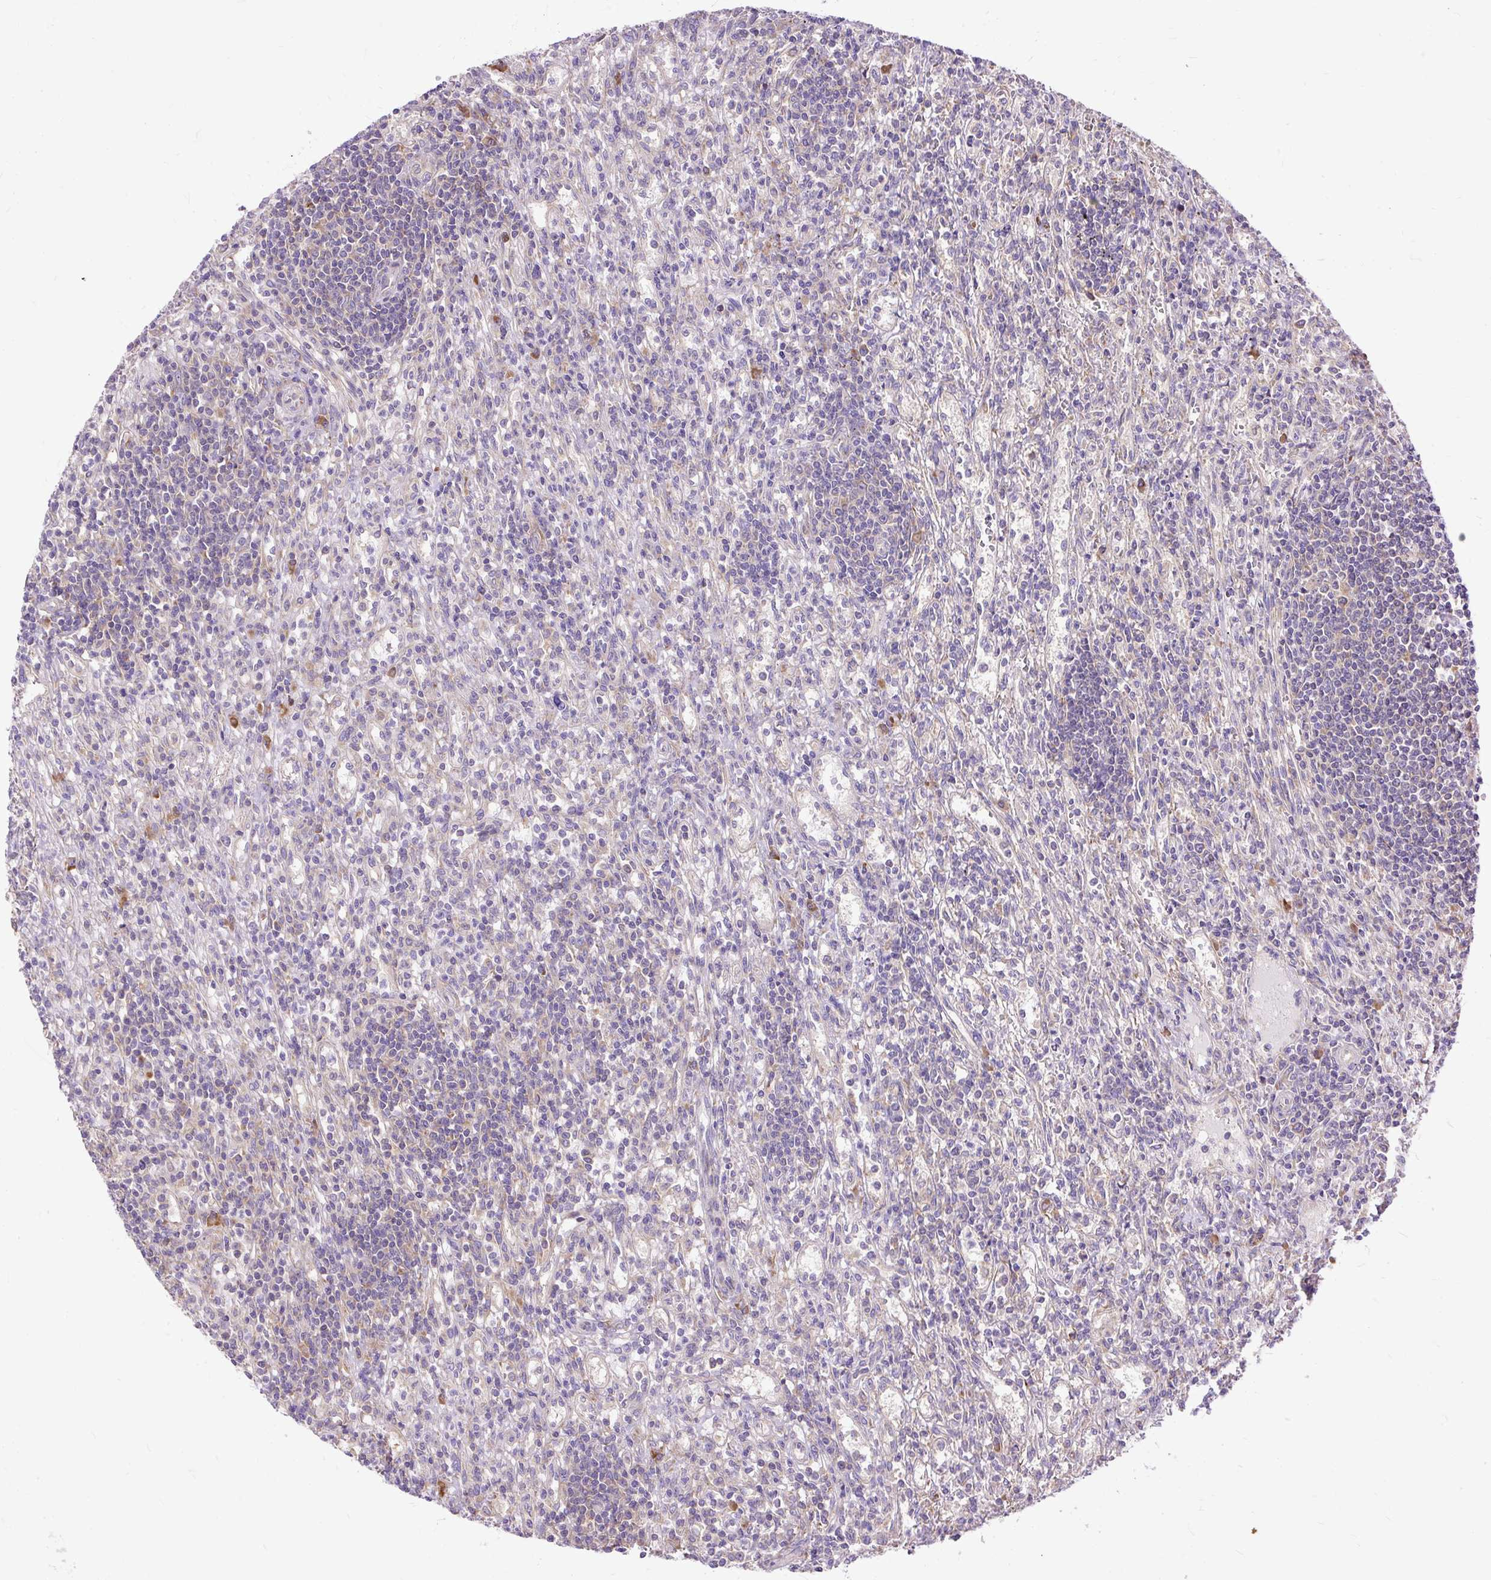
{"staining": {"intensity": "negative", "quantity": "none", "location": "none"}, "tissue": "lymphoma", "cell_type": "Tumor cells", "image_type": "cancer", "snomed": [{"axis": "morphology", "description": "Malignant lymphoma, non-Hodgkin's type, Low grade"}, {"axis": "topography", "description": "Spleen"}], "caption": "Tumor cells are negative for protein expression in human lymphoma.", "gene": "RPS5", "patient": {"sex": "male", "age": 76}}